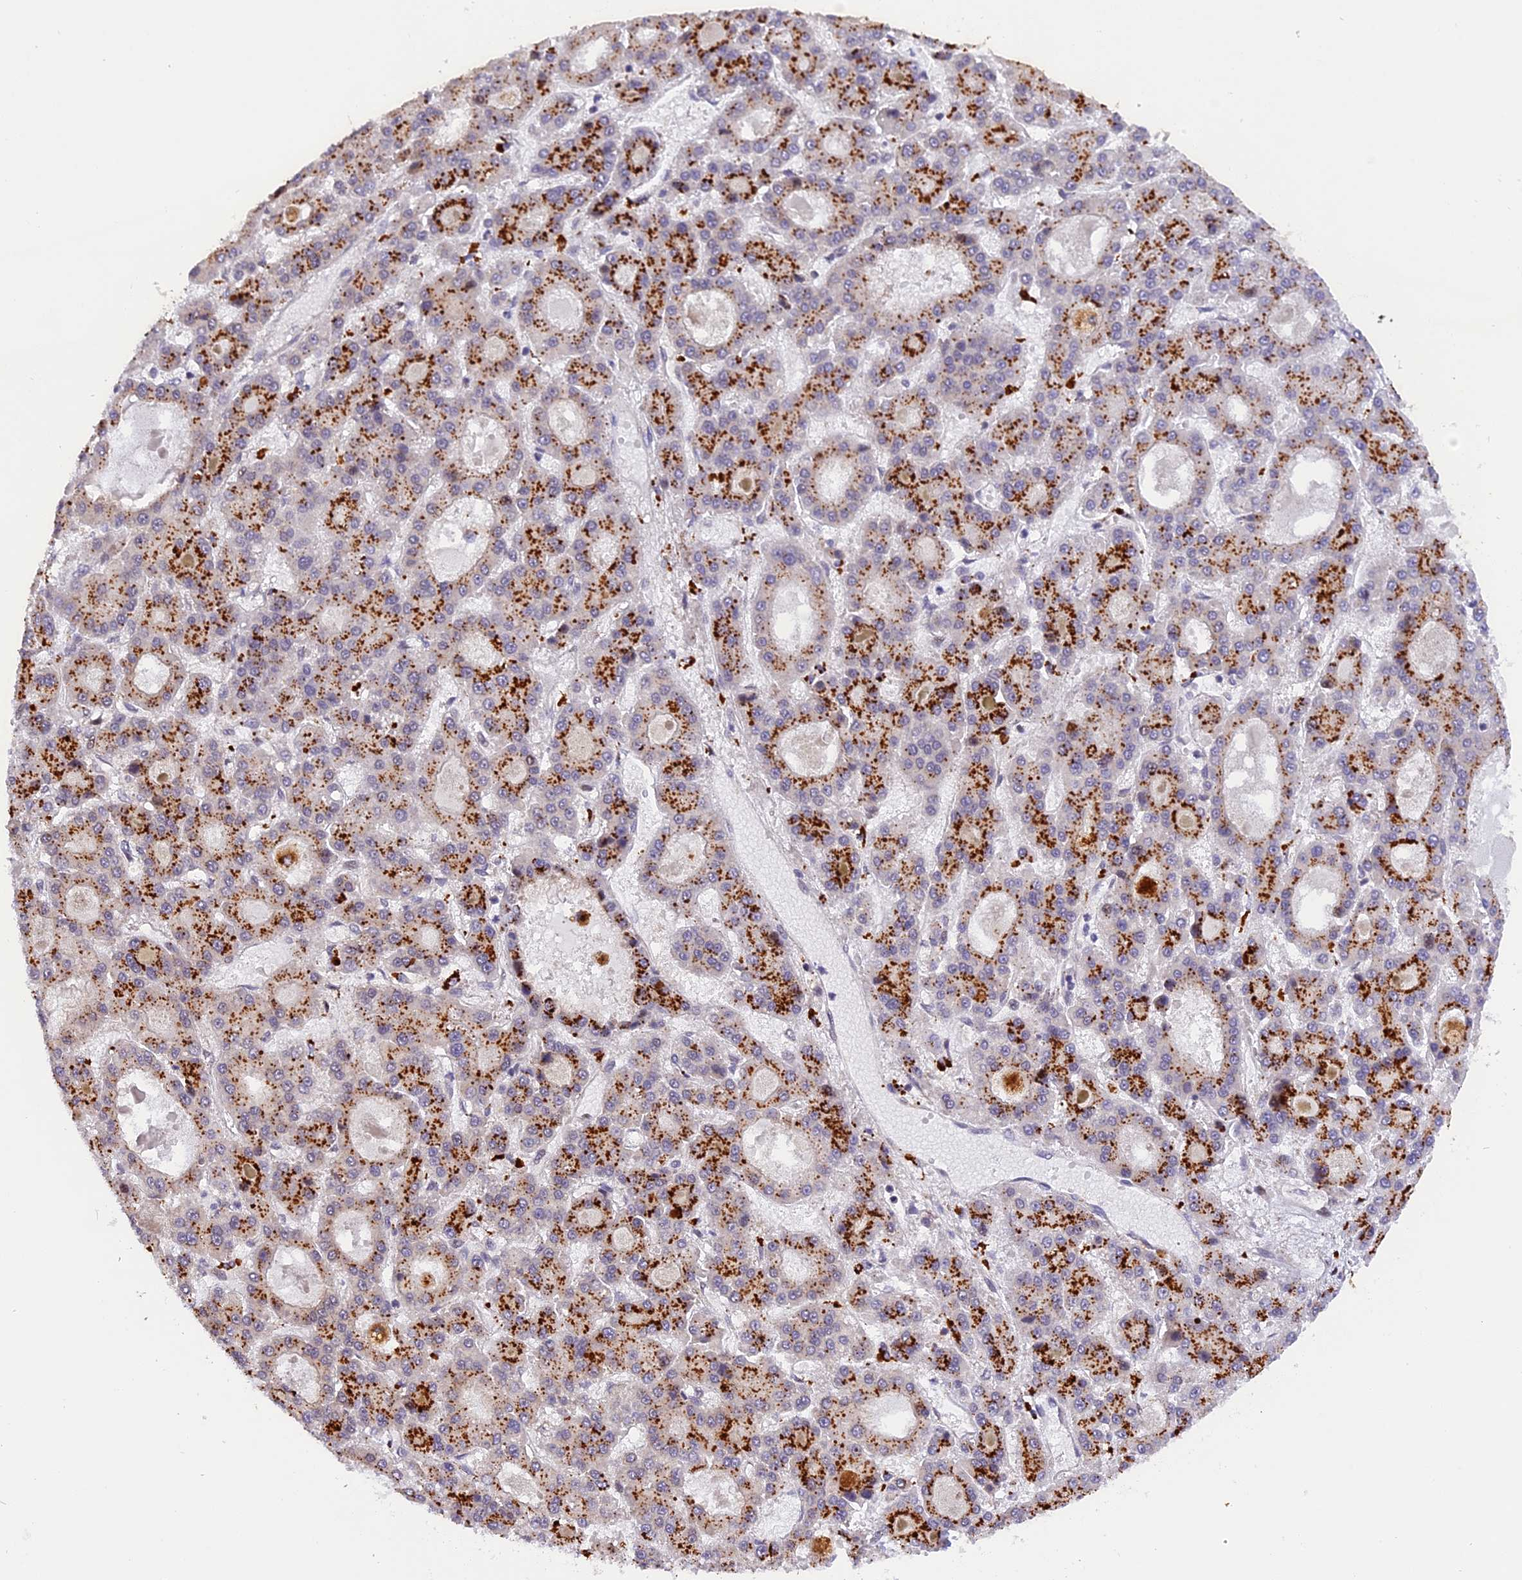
{"staining": {"intensity": "strong", "quantity": "25%-75%", "location": "cytoplasmic/membranous"}, "tissue": "liver cancer", "cell_type": "Tumor cells", "image_type": "cancer", "snomed": [{"axis": "morphology", "description": "Carcinoma, Hepatocellular, NOS"}, {"axis": "topography", "description": "Liver"}], "caption": "Liver hepatocellular carcinoma tissue exhibits strong cytoplasmic/membranous staining in approximately 25%-75% of tumor cells, visualized by immunohistochemistry.", "gene": "SAMD4A", "patient": {"sex": "male", "age": 70}}